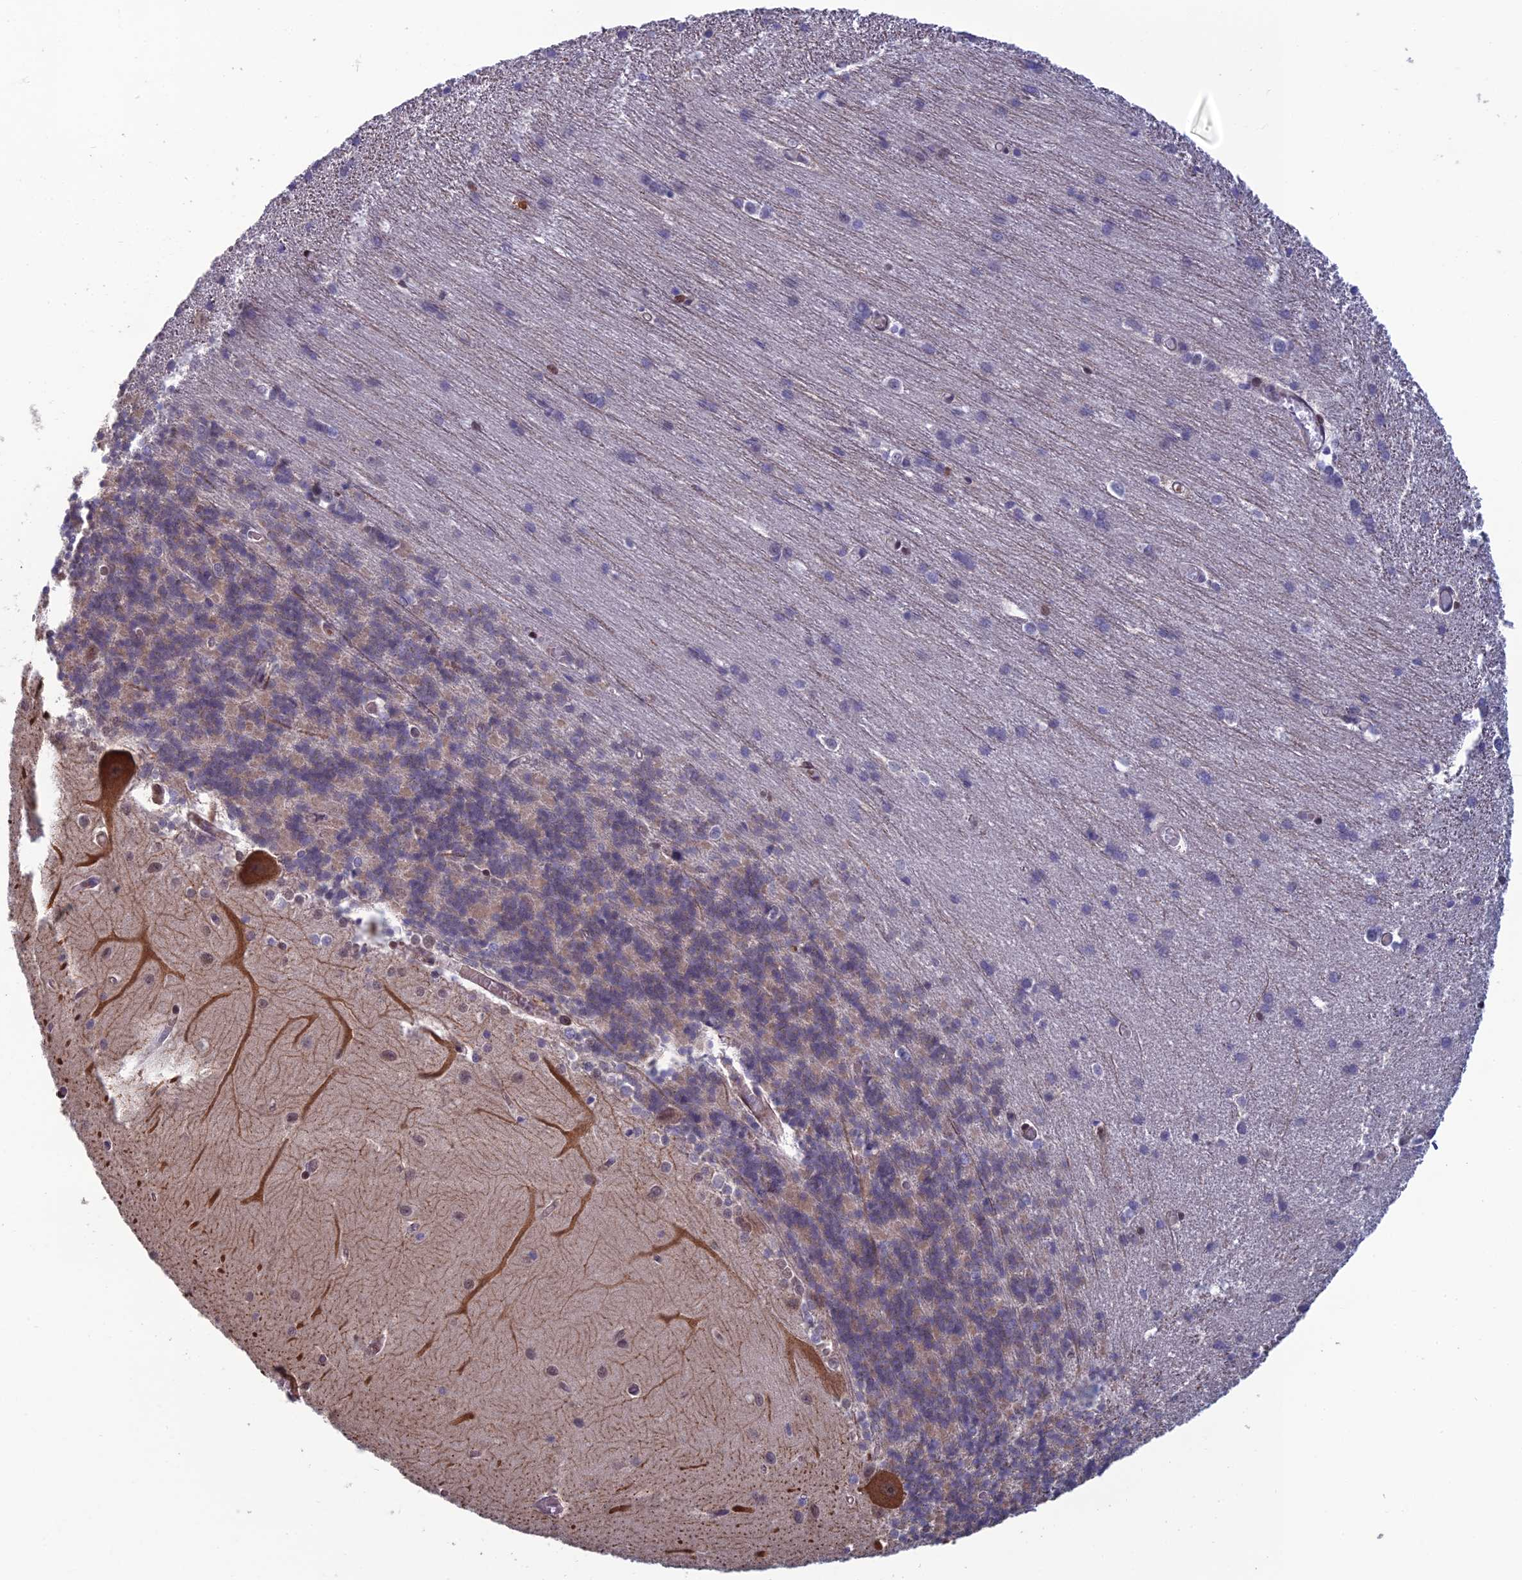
{"staining": {"intensity": "negative", "quantity": "none", "location": "none"}, "tissue": "cerebellum", "cell_type": "Cells in granular layer", "image_type": "normal", "snomed": [{"axis": "morphology", "description": "Normal tissue, NOS"}, {"axis": "topography", "description": "Cerebellum"}], "caption": "This histopathology image is of unremarkable cerebellum stained with immunohistochemistry to label a protein in brown with the nuclei are counter-stained blue. There is no positivity in cells in granular layer. (Brightfield microscopy of DAB (3,3'-diaminobenzidine) immunohistochemistry at high magnification).", "gene": "CCDC183", "patient": {"sex": "male", "age": 37}}